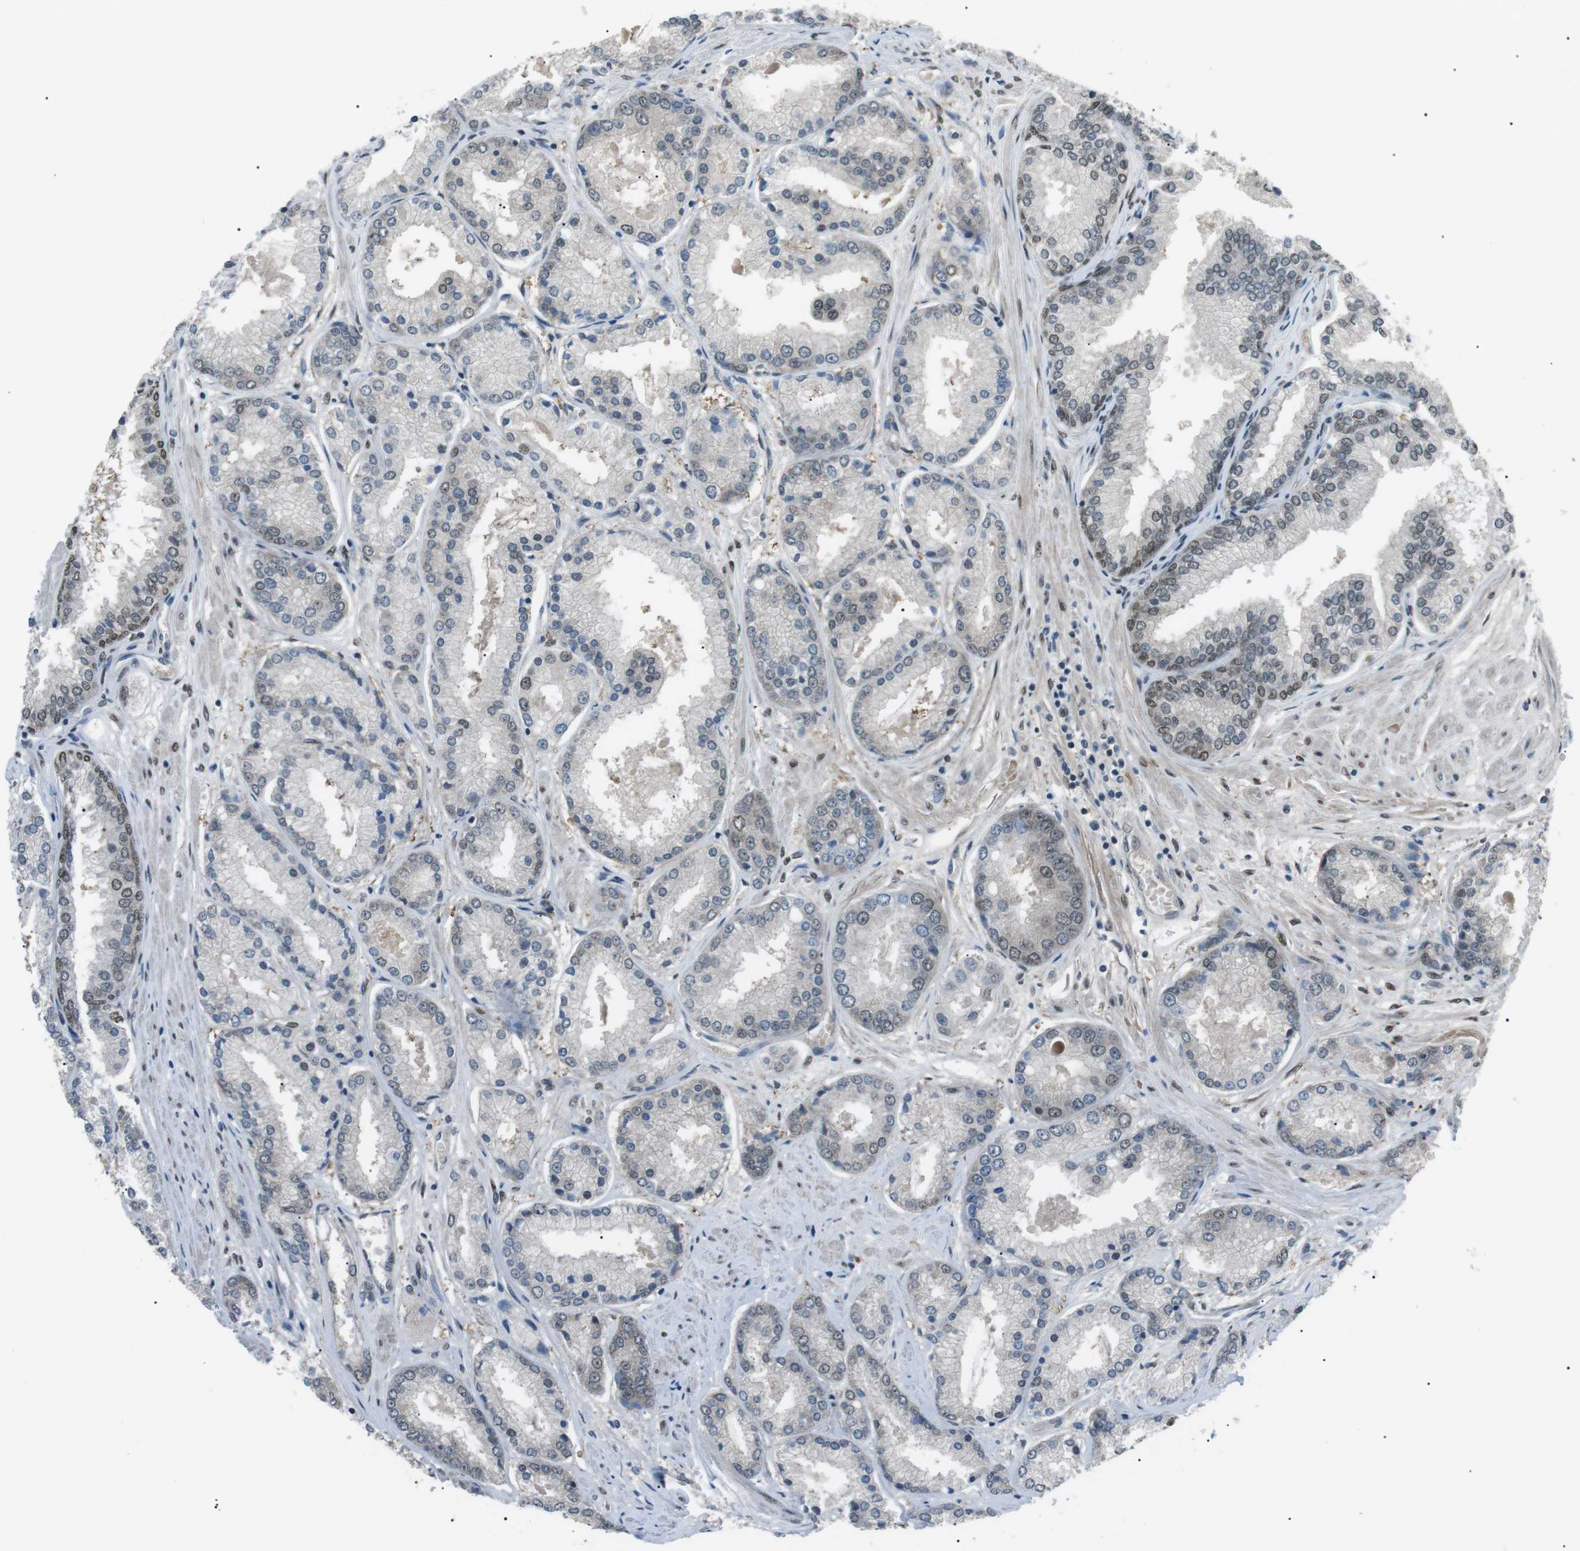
{"staining": {"intensity": "moderate", "quantity": "25%-75%", "location": "nuclear"}, "tissue": "prostate cancer", "cell_type": "Tumor cells", "image_type": "cancer", "snomed": [{"axis": "morphology", "description": "Adenocarcinoma, High grade"}, {"axis": "topography", "description": "Prostate"}], "caption": "Prostate high-grade adenocarcinoma stained with immunohistochemistry (IHC) displays moderate nuclear positivity in approximately 25%-75% of tumor cells. (Stains: DAB in brown, nuclei in blue, Microscopy: brightfield microscopy at high magnification).", "gene": "SRPK2", "patient": {"sex": "male", "age": 59}}